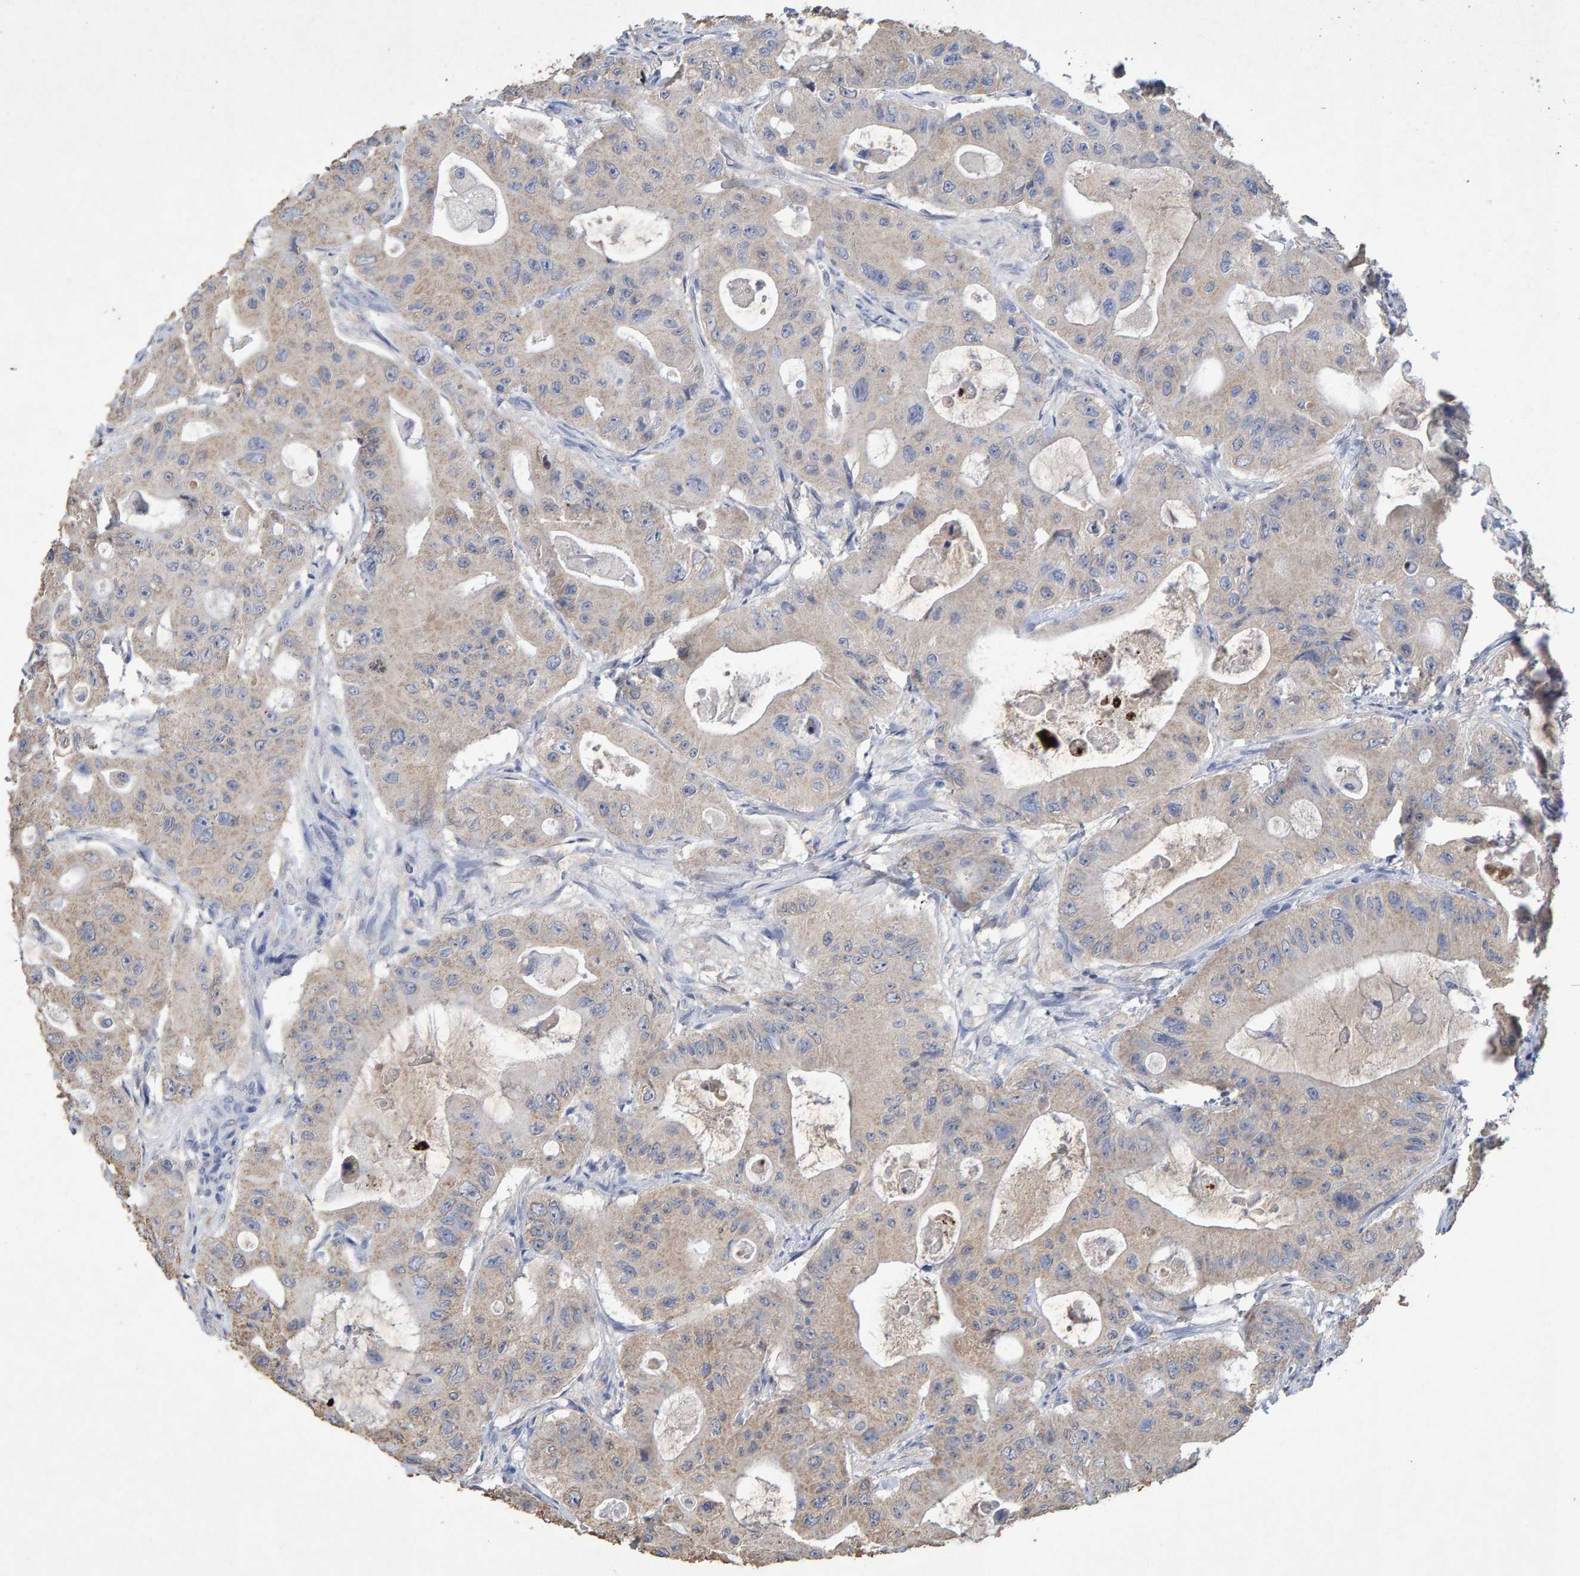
{"staining": {"intensity": "weak", "quantity": ">75%", "location": "cytoplasmic/membranous"}, "tissue": "colorectal cancer", "cell_type": "Tumor cells", "image_type": "cancer", "snomed": [{"axis": "morphology", "description": "Adenocarcinoma, NOS"}, {"axis": "topography", "description": "Colon"}], "caption": "This micrograph reveals colorectal adenocarcinoma stained with immunohistochemistry to label a protein in brown. The cytoplasmic/membranous of tumor cells show weak positivity for the protein. Nuclei are counter-stained blue.", "gene": "CTH", "patient": {"sex": "female", "age": 46}}